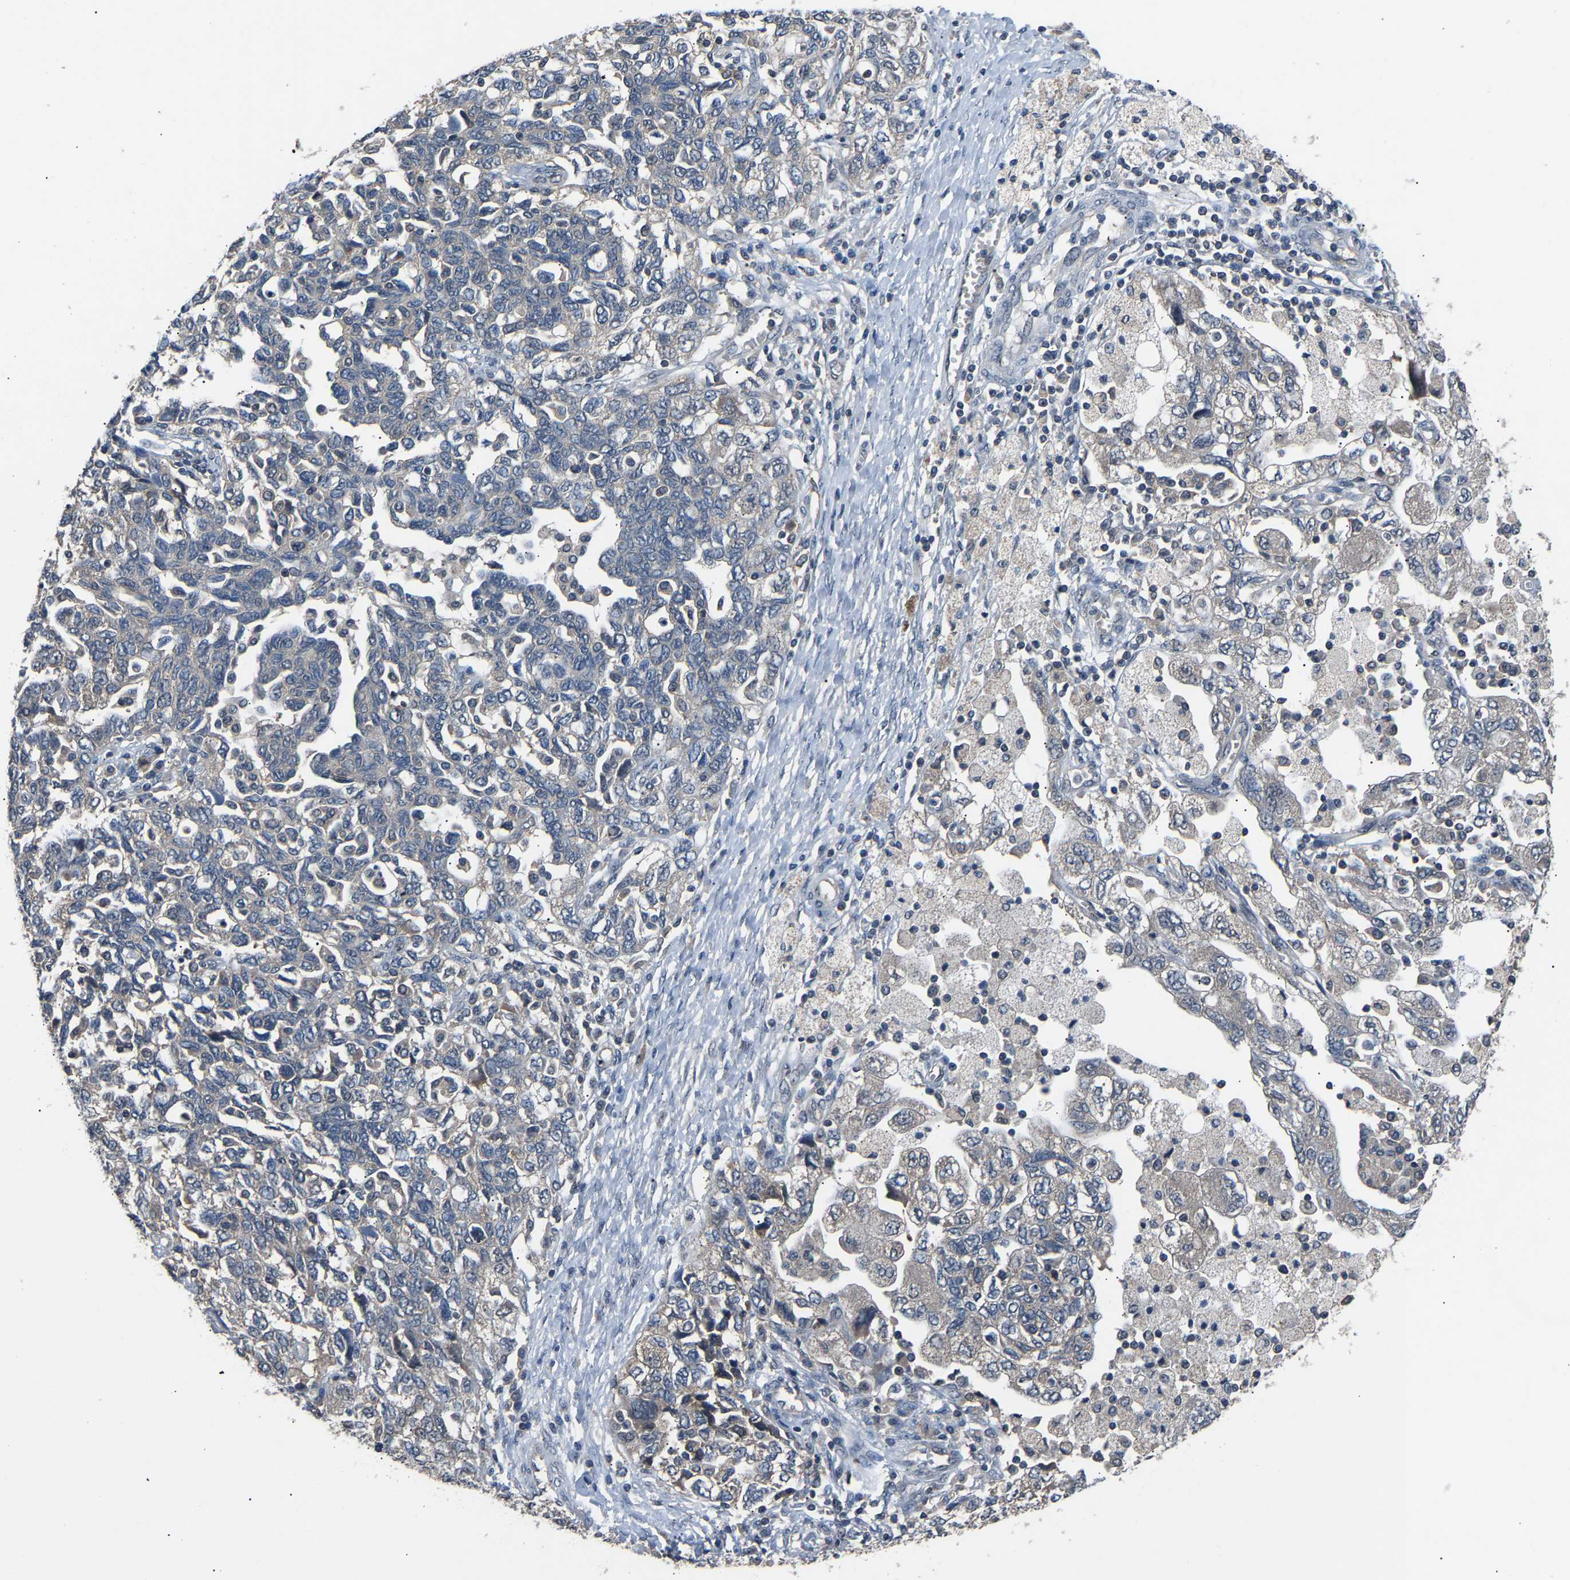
{"staining": {"intensity": "weak", "quantity": "<25%", "location": "cytoplasmic/membranous"}, "tissue": "ovarian cancer", "cell_type": "Tumor cells", "image_type": "cancer", "snomed": [{"axis": "morphology", "description": "Carcinoma, NOS"}, {"axis": "morphology", "description": "Cystadenocarcinoma, serous, NOS"}, {"axis": "topography", "description": "Ovary"}], "caption": "High magnification brightfield microscopy of ovarian cancer stained with DAB (brown) and counterstained with hematoxylin (blue): tumor cells show no significant positivity. (DAB IHC, high magnification).", "gene": "ABCC9", "patient": {"sex": "female", "age": 69}}